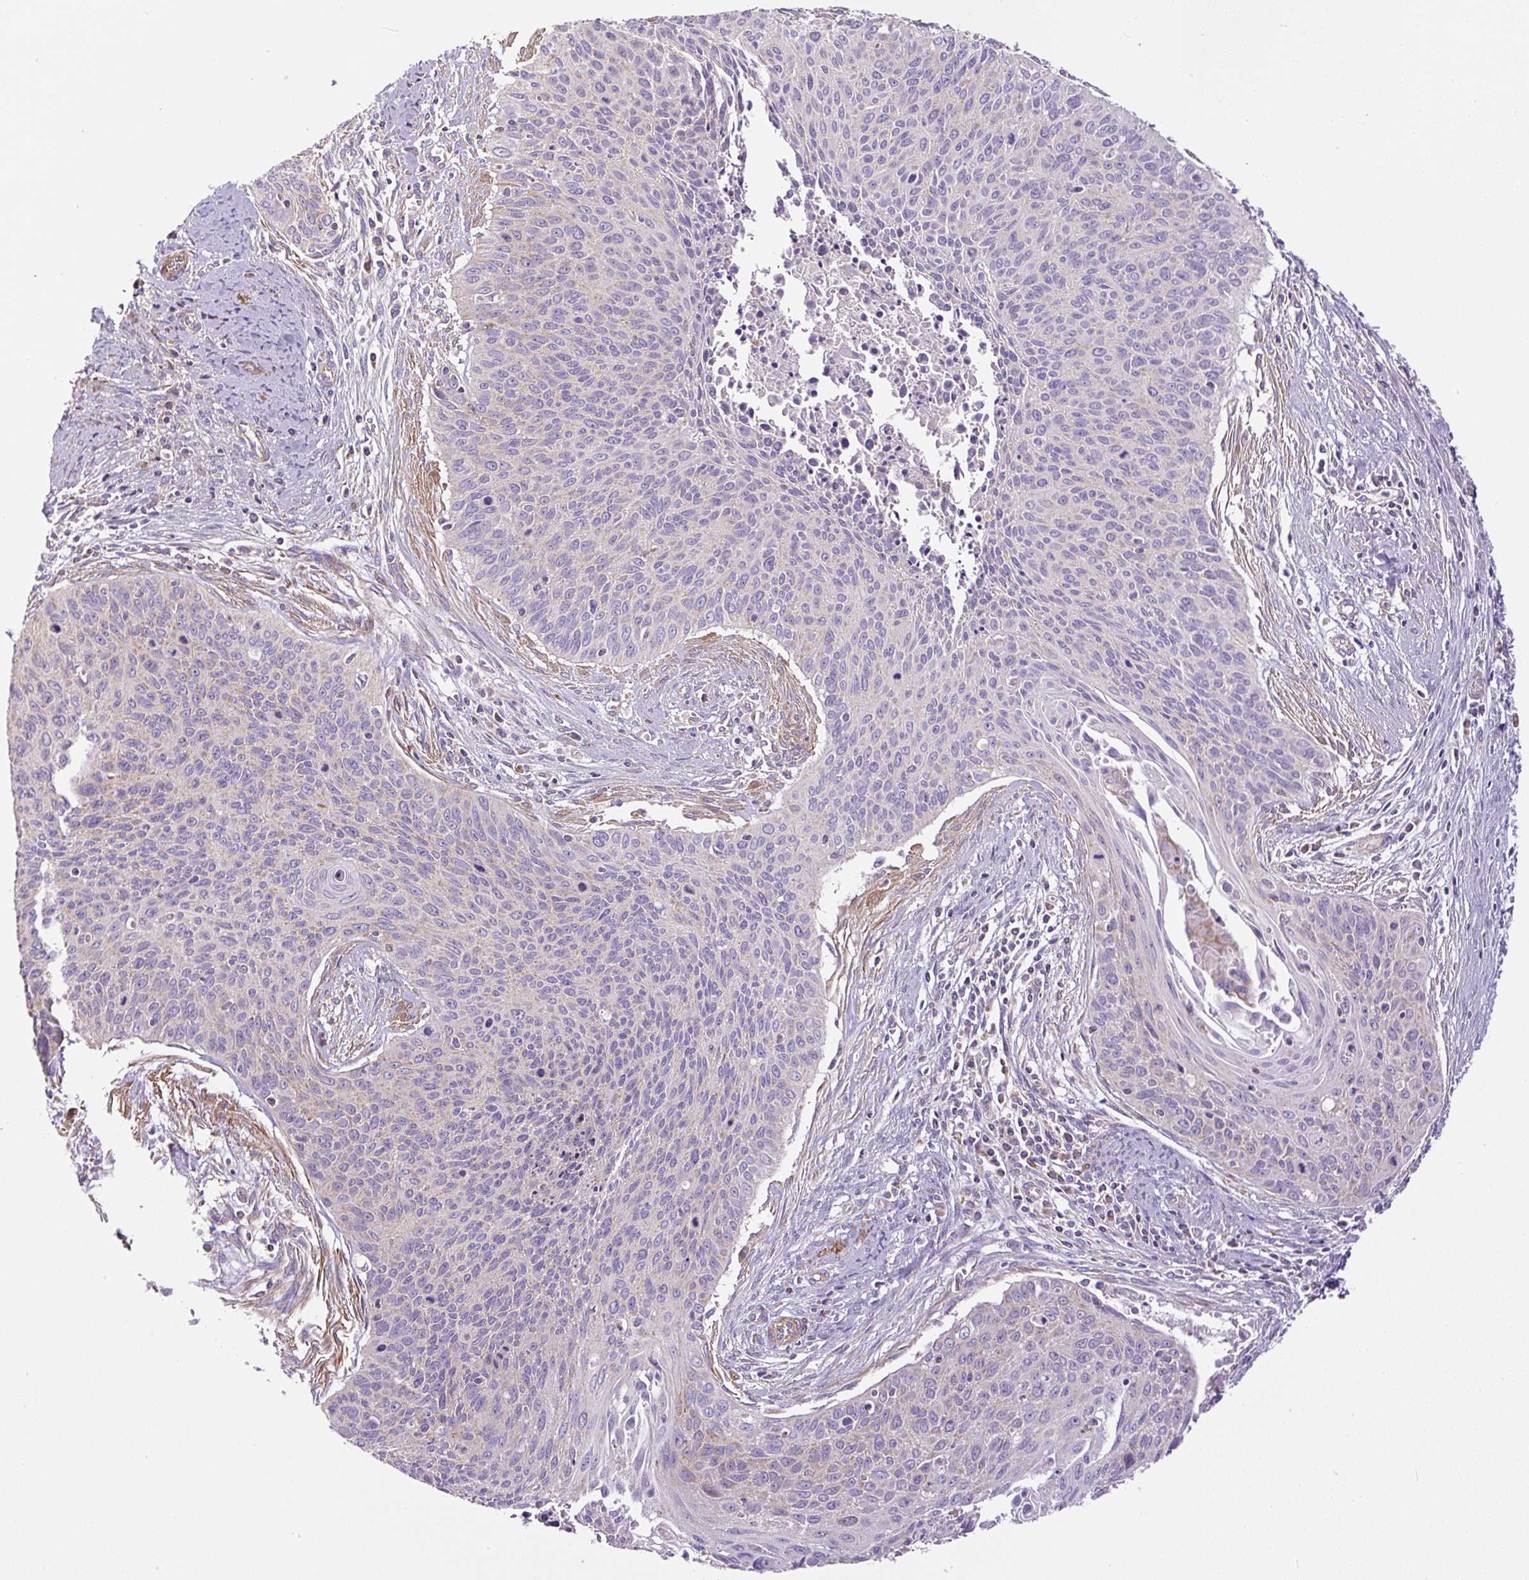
{"staining": {"intensity": "negative", "quantity": "none", "location": "none"}, "tissue": "cervical cancer", "cell_type": "Tumor cells", "image_type": "cancer", "snomed": [{"axis": "morphology", "description": "Squamous cell carcinoma, NOS"}, {"axis": "topography", "description": "Cervix"}], "caption": "Immunohistochemistry (IHC) micrograph of cervical cancer (squamous cell carcinoma) stained for a protein (brown), which reveals no staining in tumor cells. (DAB immunohistochemistry, high magnification).", "gene": "NDUFAF2", "patient": {"sex": "female", "age": 55}}